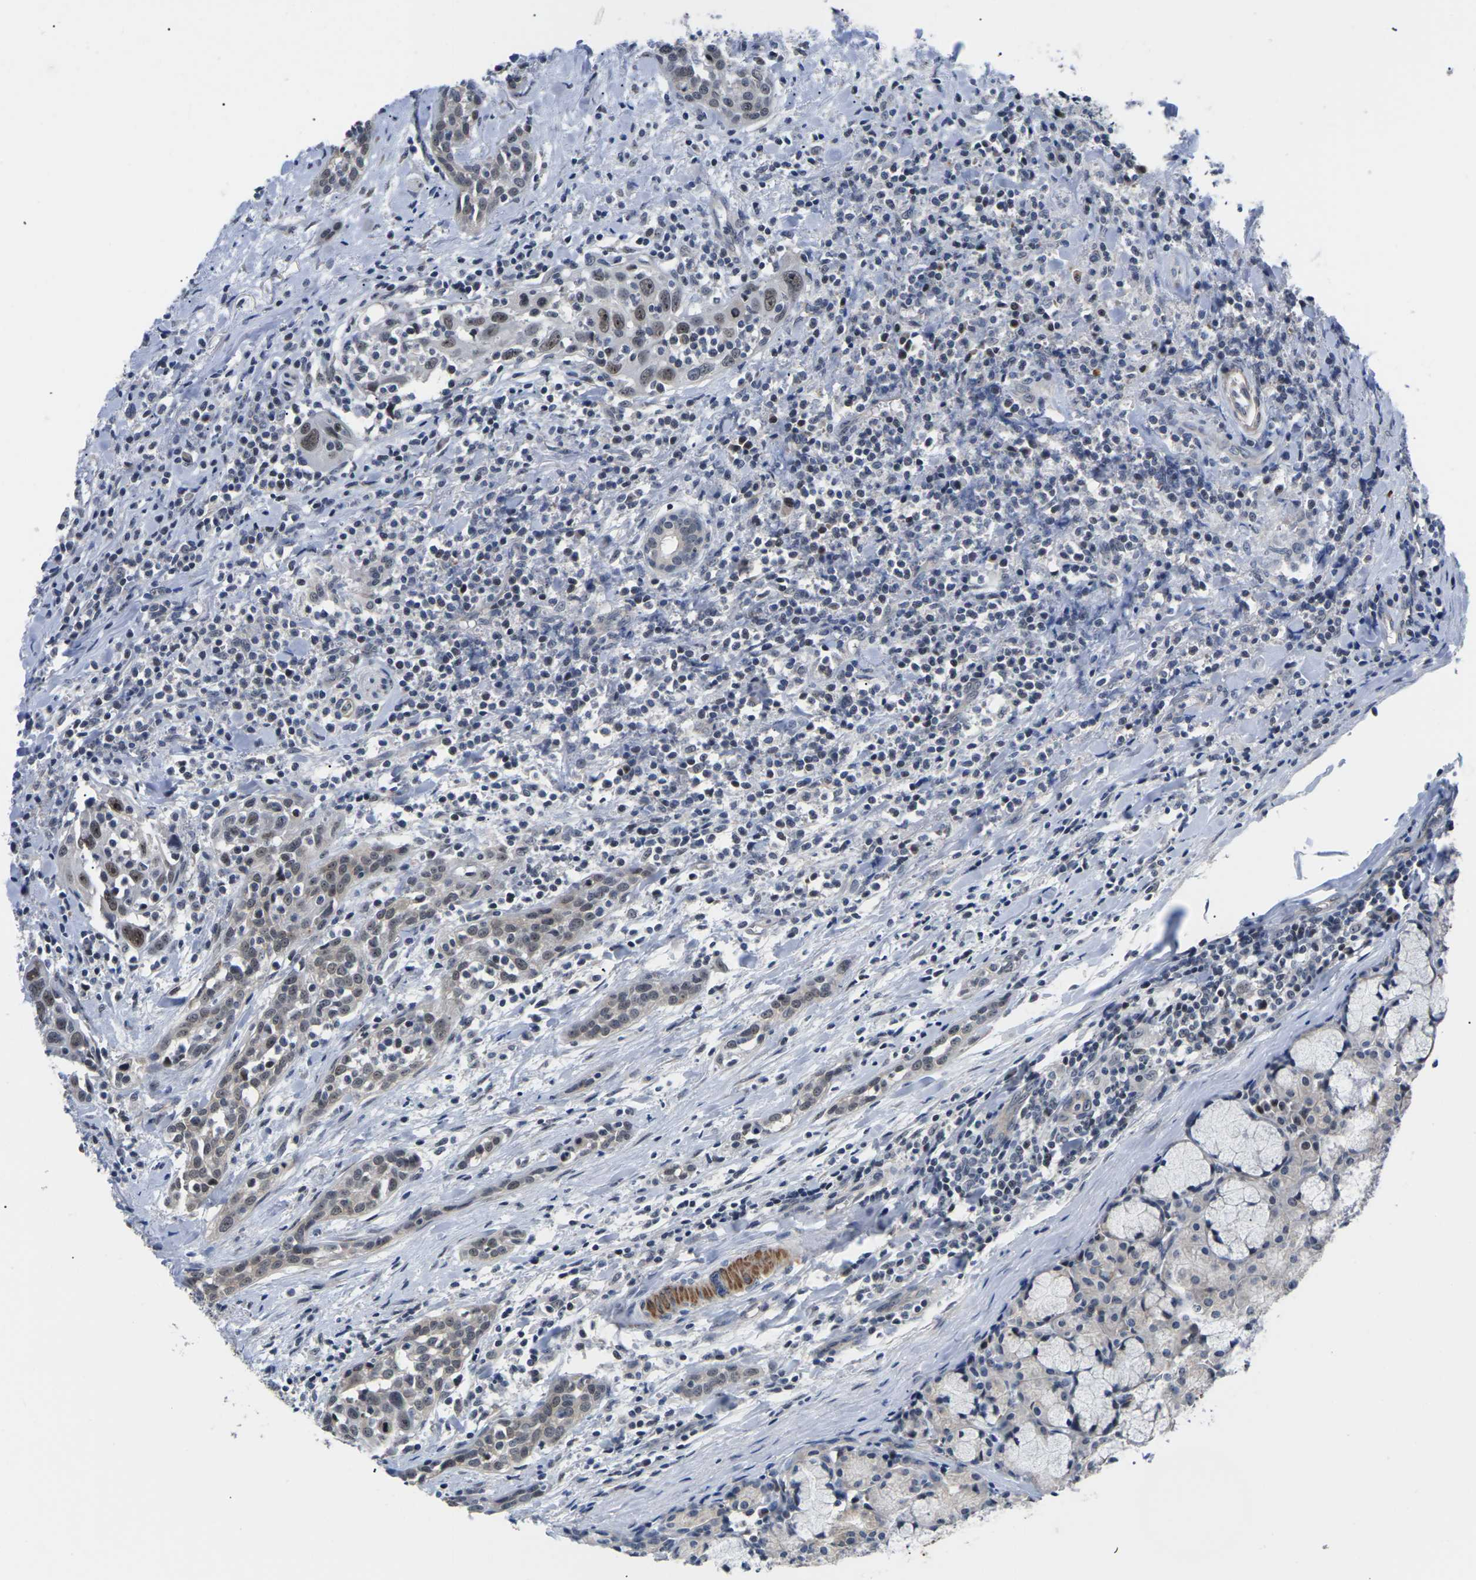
{"staining": {"intensity": "moderate", "quantity": "25%-75%", "location": "nuclear"}, "tissue": "head and neck cancer", "cell_type": "Tumor cells", "image_type": "cancer", "snomed": [{"axis": "morphology", "description": "Squamous cell carcinoma, NOS"}, {"axis": "topography", "description": "Oral tissue"}, {"axis": "topography", "description": "Head-Neck"}], "caption": "Tumor cells display medium levels of moderate nuclear expression in approximately 25%-75% of cells in human head and neck cancer. Using DAB (3,3'-diaminobenzidine) (brown) and hematoxylin (blue) stains, captured at high magnification using brightfield microscopy.", "gene": "ST6GAL2", "patient": {"sex": "female", "age": 50}}